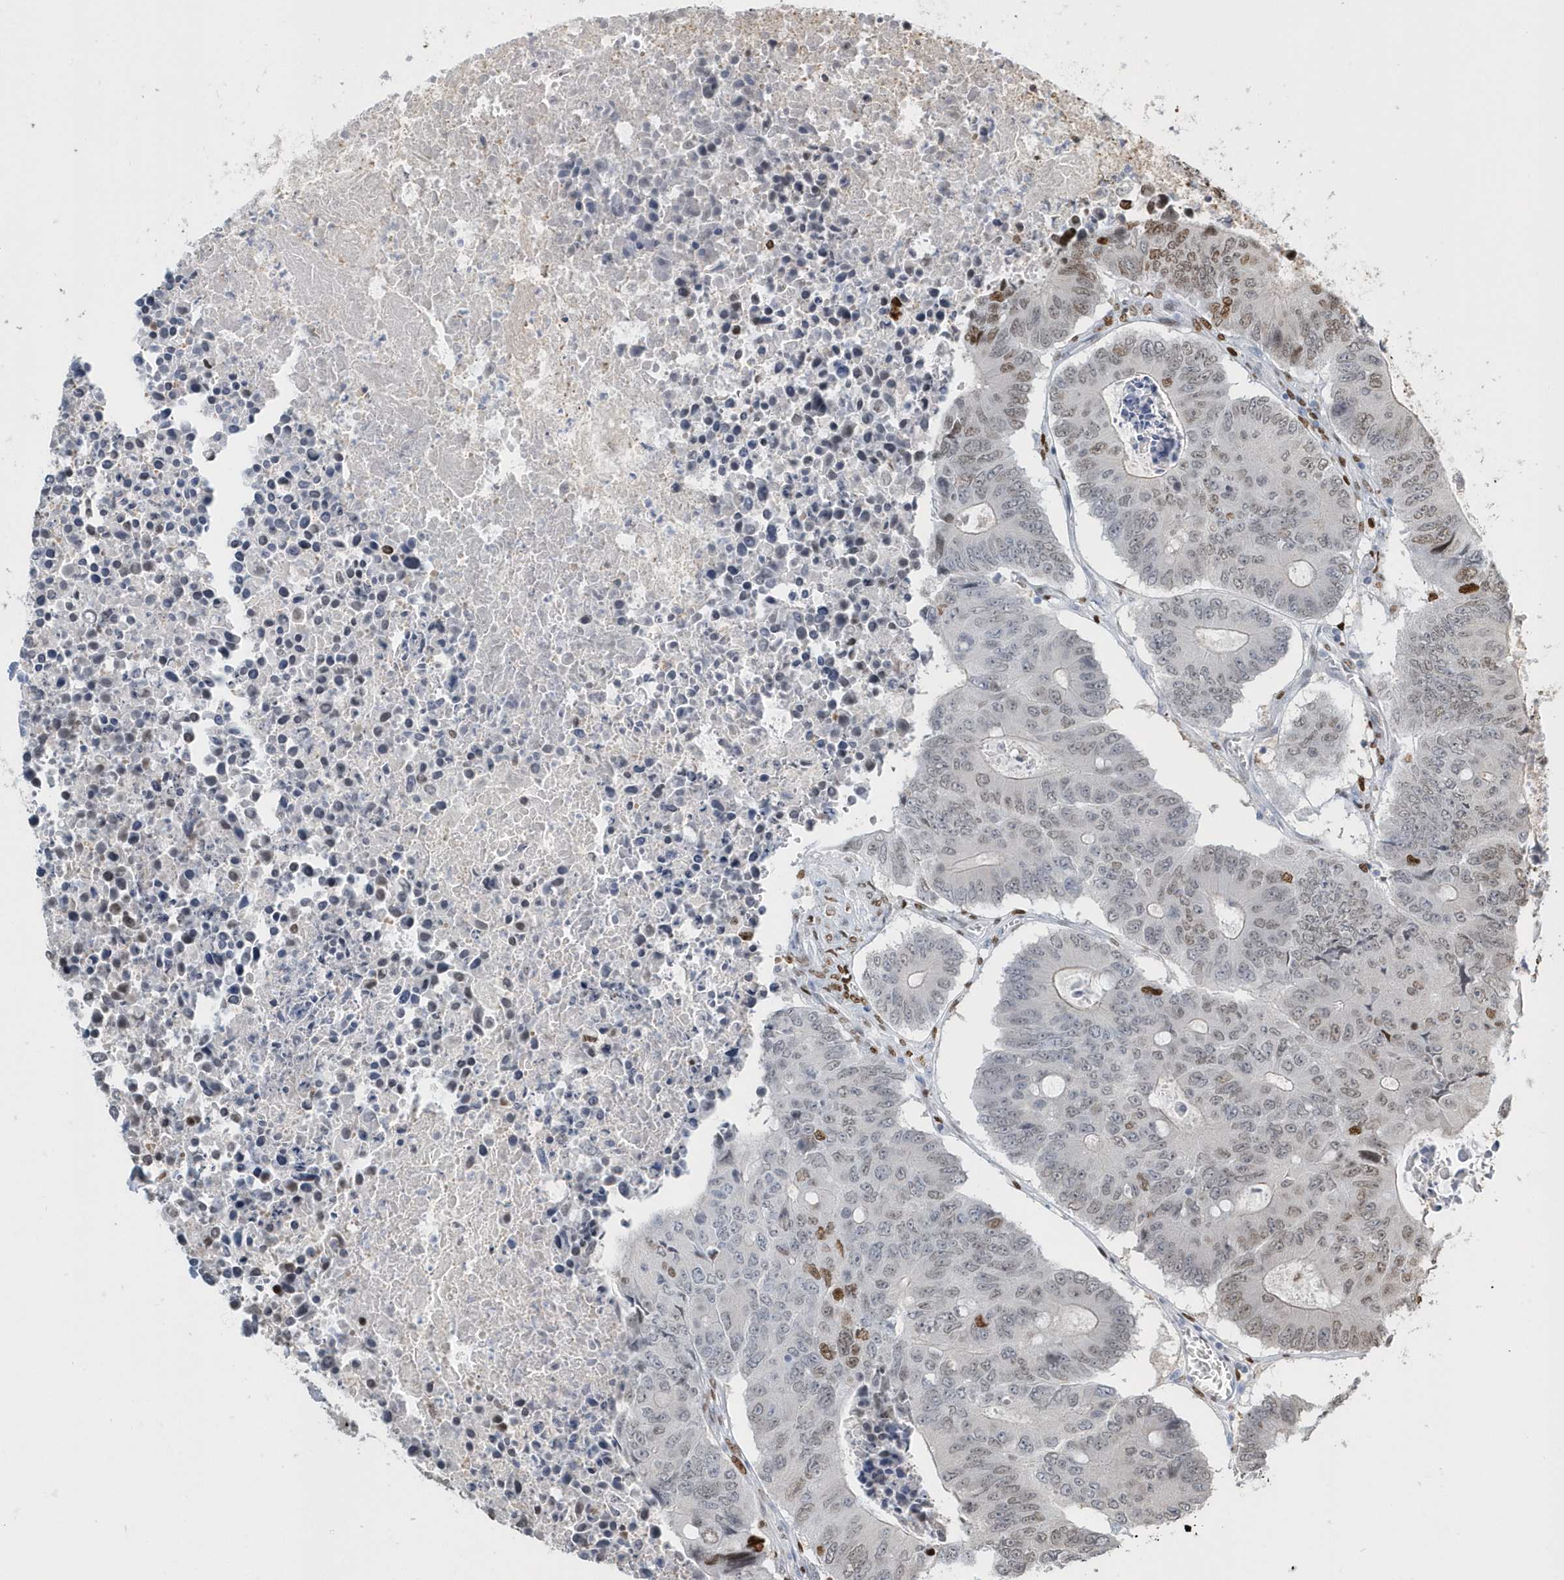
{"staining": {"intensity": "moderate", "quantity": "<25%", "location": "nuclear"}, "tissue": "colorectal cancer", "cell_type": "Tumor cells", "image_type": "cancer", "snomed": [{"axis": "morphology", "description": "Adenocarcinoma, NOS"}, {"axis": "topography", "description": "Colon"}], "caption": "Colorectal cancer (adenocarcinoma) tissue exhibits moderate nuclear staining in about <25% of tumor cells, visualized by immunohistochemistry. The staining was performed using DAB, with brown indicating positive protein expression. Nuclei are stained blue with hematoxylin.", "gene": "MACROH2A2", "patient": {"sex": "male", "age": 87}}